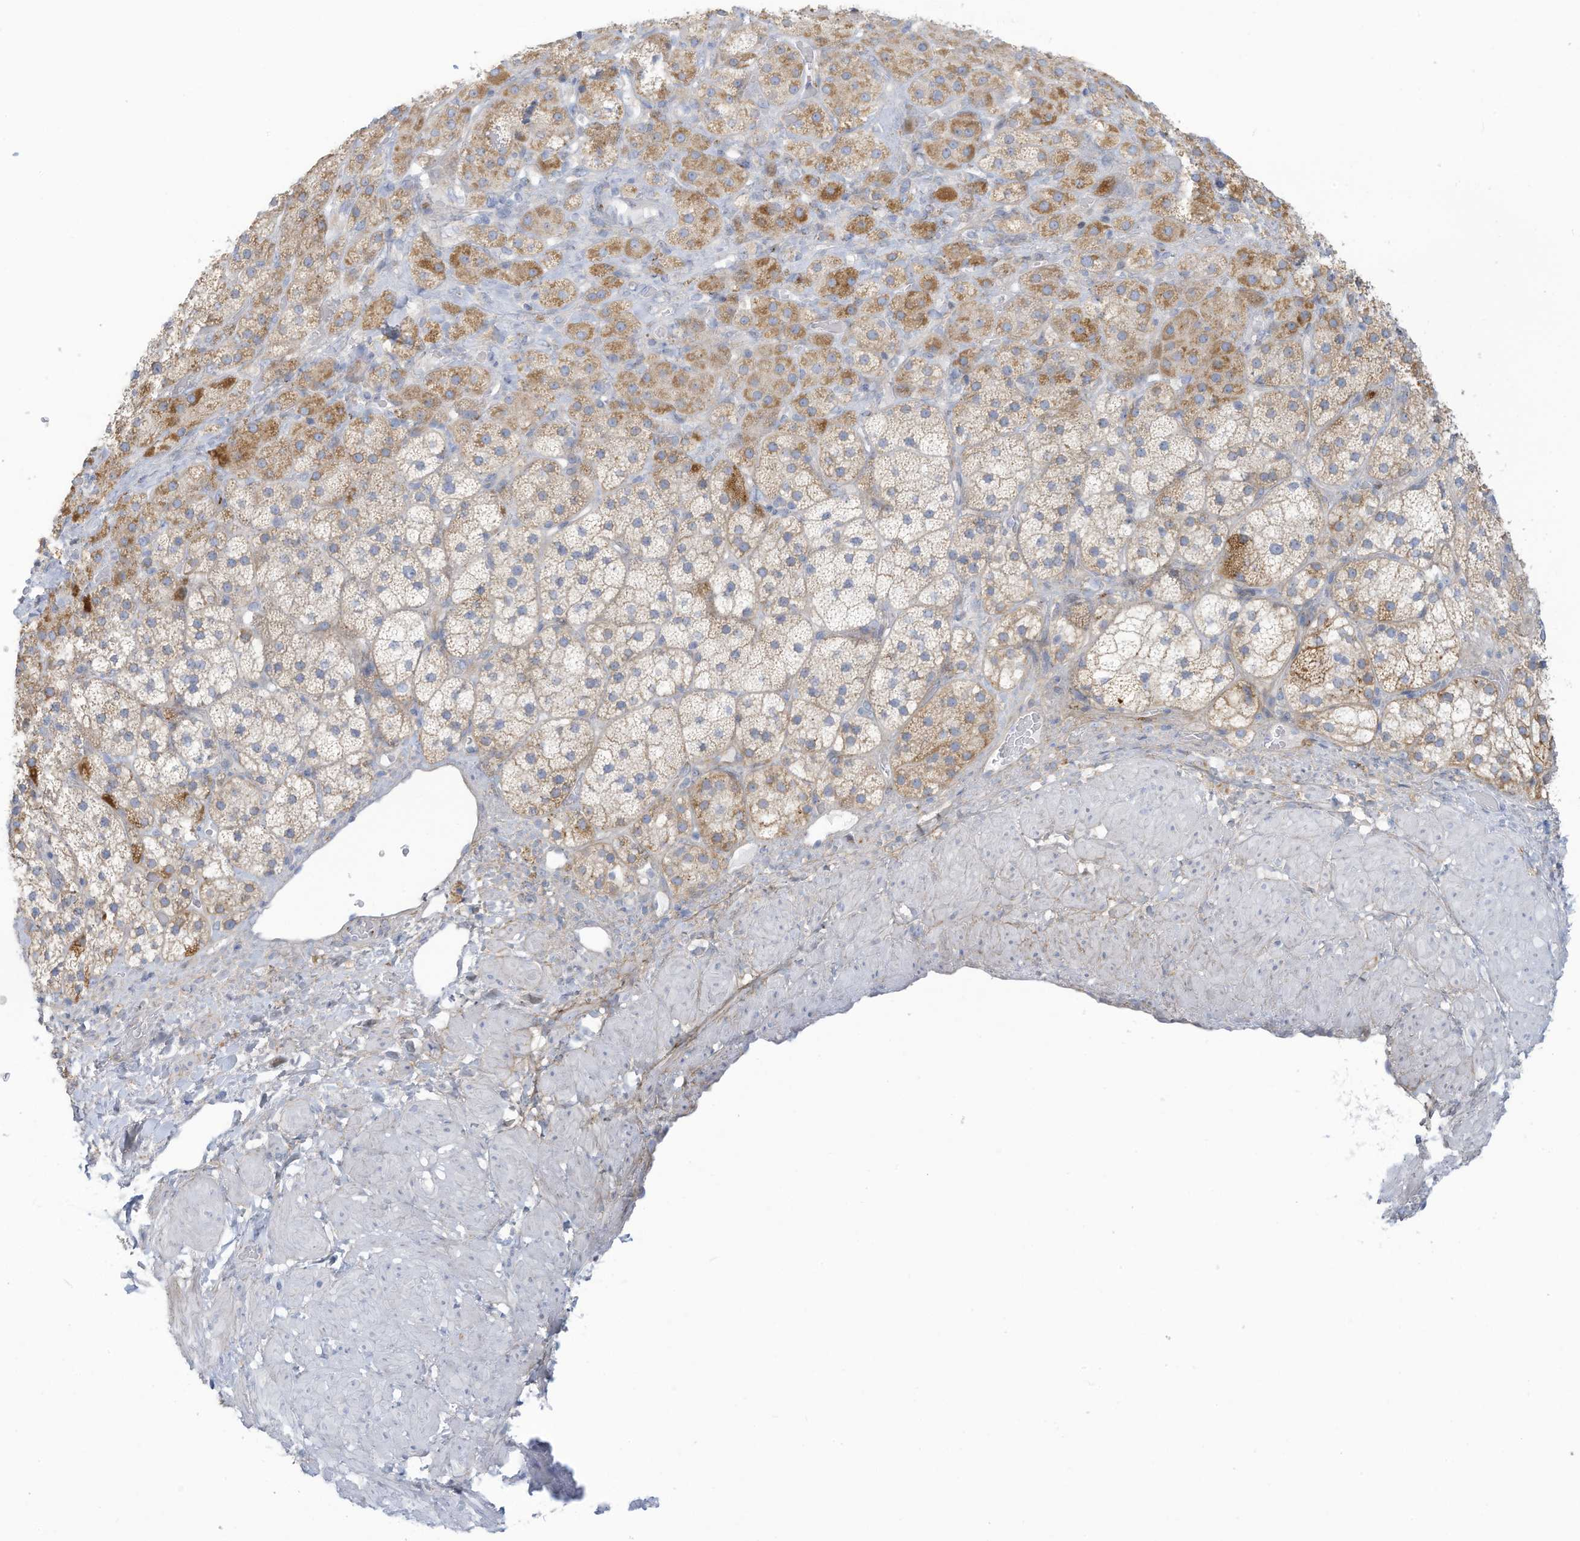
{"staining": {"intensity": "moderate", "quantity": "25%-75%", "location": "cytoplasmic/membranous"}, "tissue": "adrenal gland", "cell_type": "Glandular cells", "image_type": "normal", "snomed": [{"axis": "morphology", "description": "Normal tissue, NOS"}, {"axis": "topography", "description": "Adrenal gland"}], "caption": "Immunohistochemistry (IHC) (DAB (3,3'-diaminobenzidine)) staining of normal adrenal gland exhibits moderate cytoplasmic/membranous protein expression in about 25%-75% of glandular cells.", "gene": "TRMT2B", "patient": {"sex": "male", "age": 57}}